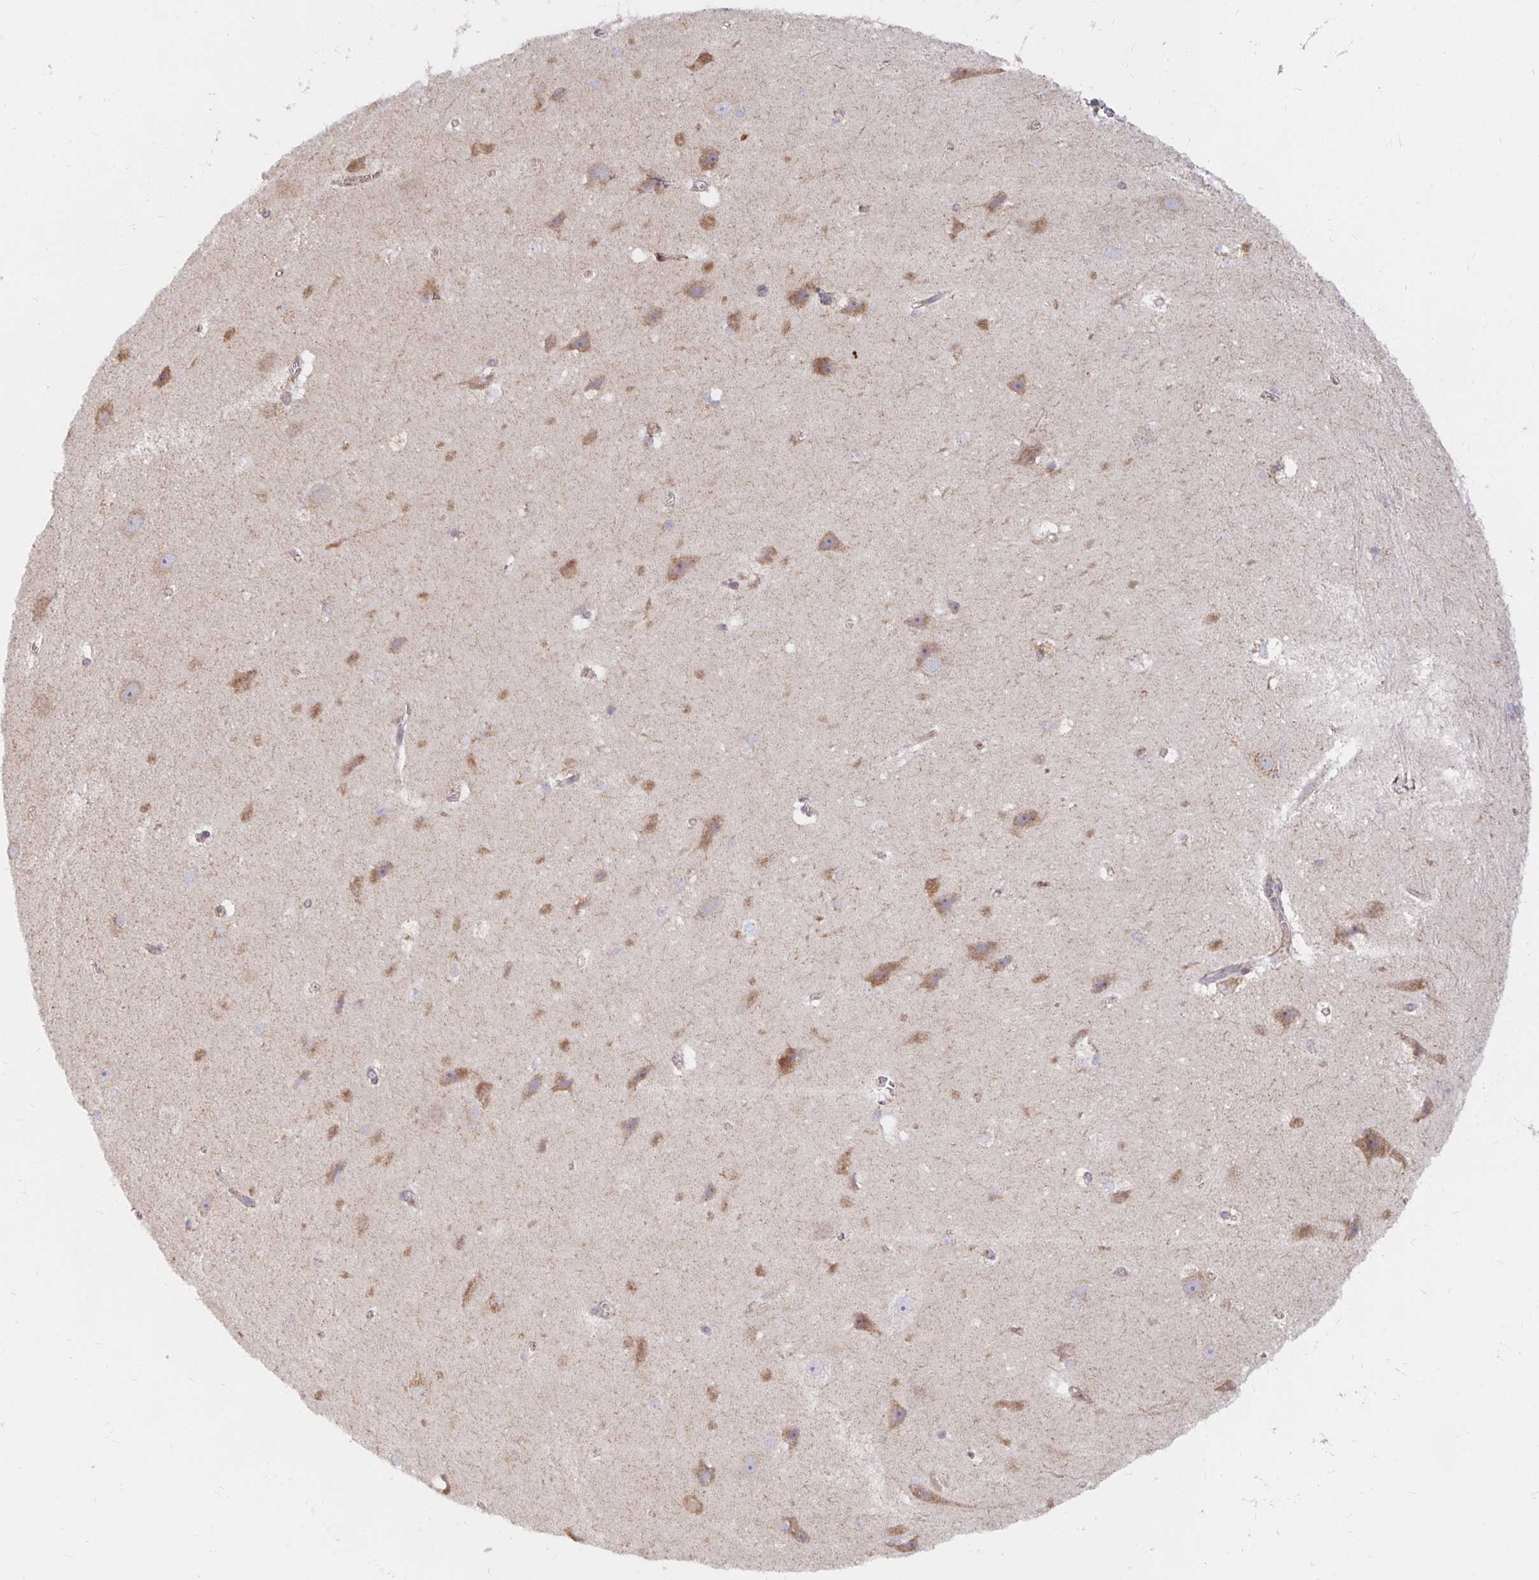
{"staining": {"intensity": "moderate", "quantity": "<25%", "location": "cytoplasmic/membranous"}, "tissue": "hippocampus", "cell_type": "Glial cells", "image_type": "normal", "snomed": [{"axis": "morphology", "description": "Normal tissue, NOS"}, {"axis": "topography", "description": "Cerebral cortex"}, {"axis": "topography", "description": "Hippocampus"}], "caption": "Immunohistochemical staining of normal hippocampus displays moderate cytoplasmic/membranous protein expression in about <25% of glial cells.", "gene": "MRPL28", "patient": {"sex": "female", "age": 19}}